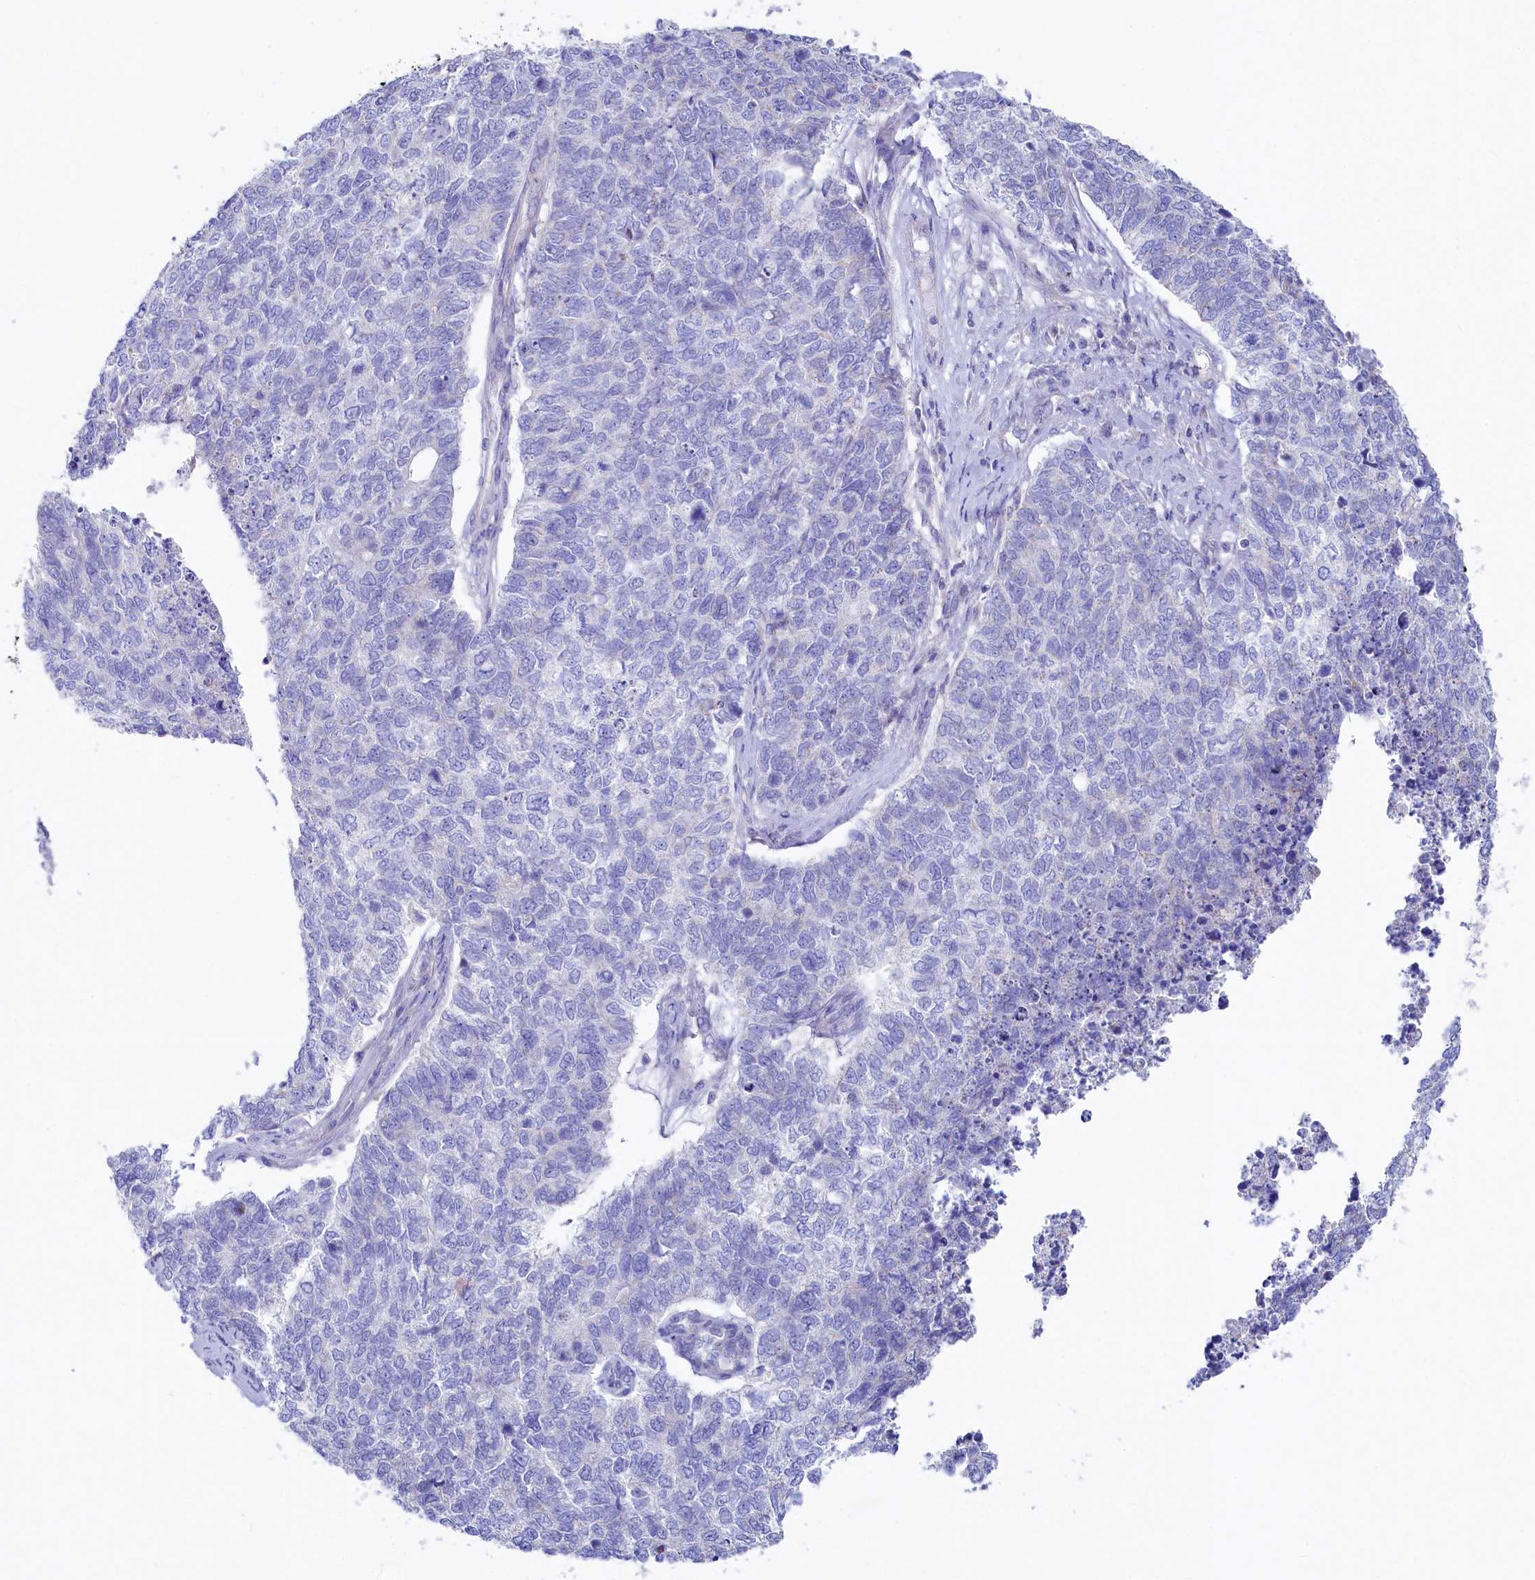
{"staining": {"intensity": "negative", "quantity": "none", "location": "none"}, "tissue": "cervical cancer", "cell_type": "Tumor cells", "image_type": "cancer", "snomed": [{"axis": "morphology", "description": "Squamous cell carcinoma, NOS"}, {"axis": "topography", "description": "Cervix"}], "caption": "Immunohistochemical staining of human cervical cancer (squamous cell carcinoma) reveals no significant positivity in tumor cells.", "gene": "VPS26B", "patient": {"sex": "female", "age": 63}}